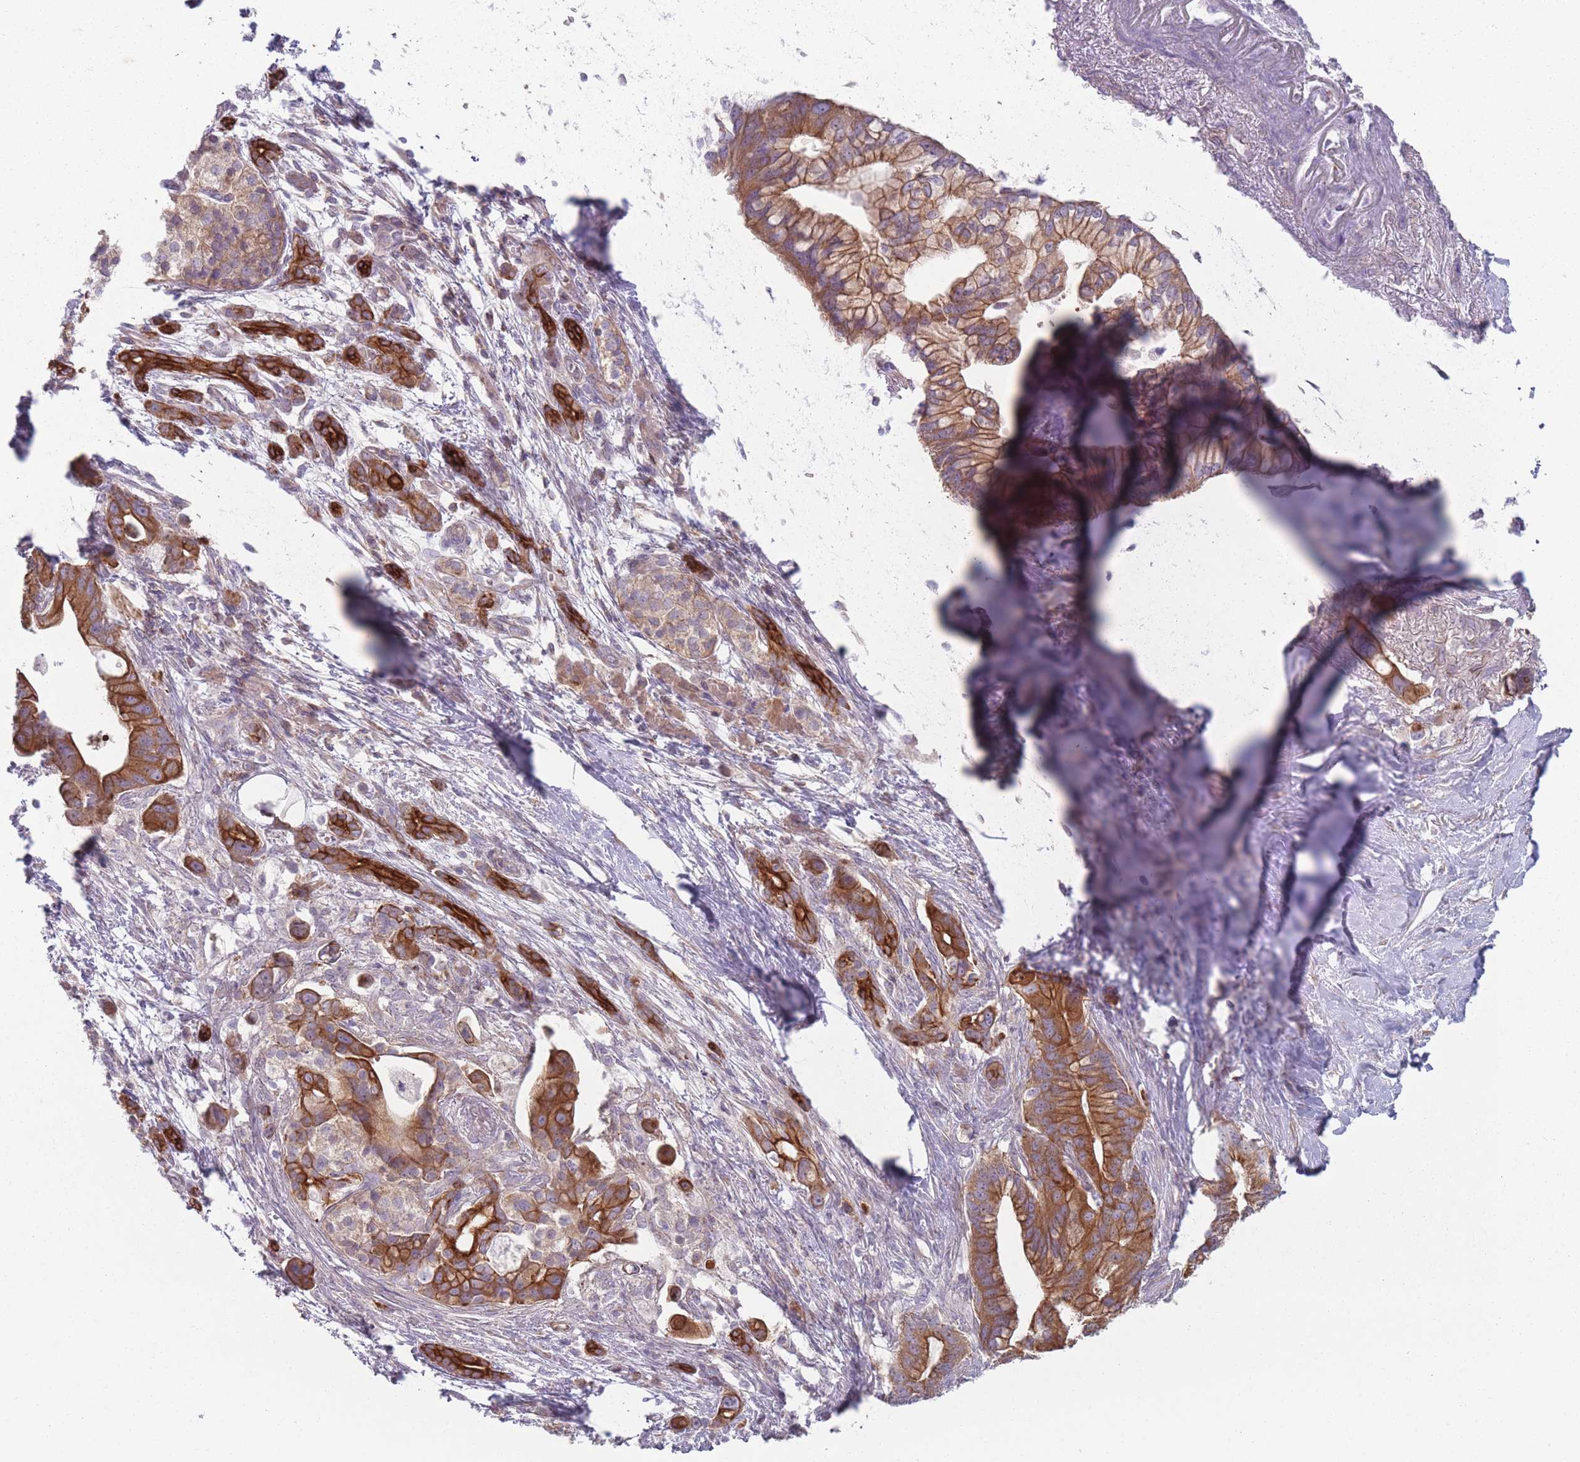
{"staining": {"intensity": "strong", "quantity": ">75%", "location": "cytoplasmic/membranous"}, "tissue": "pancreatic cancer", "cell_type": "Tumor cells", "image_type": "cancer", "snomed": [{"axis": "morphology", "description": "Adenocarcinoma, NOS"}, {"axis": "topography", "description": "Pancreas"}], "caption": "Protein staining of pancreatic cancer tissue exhibits strong cytoplasmic/membranous expression in about >75% of tumor cells.", "gene": "HSBP1L1", "patient": {"sex": "male", "age": 68}}